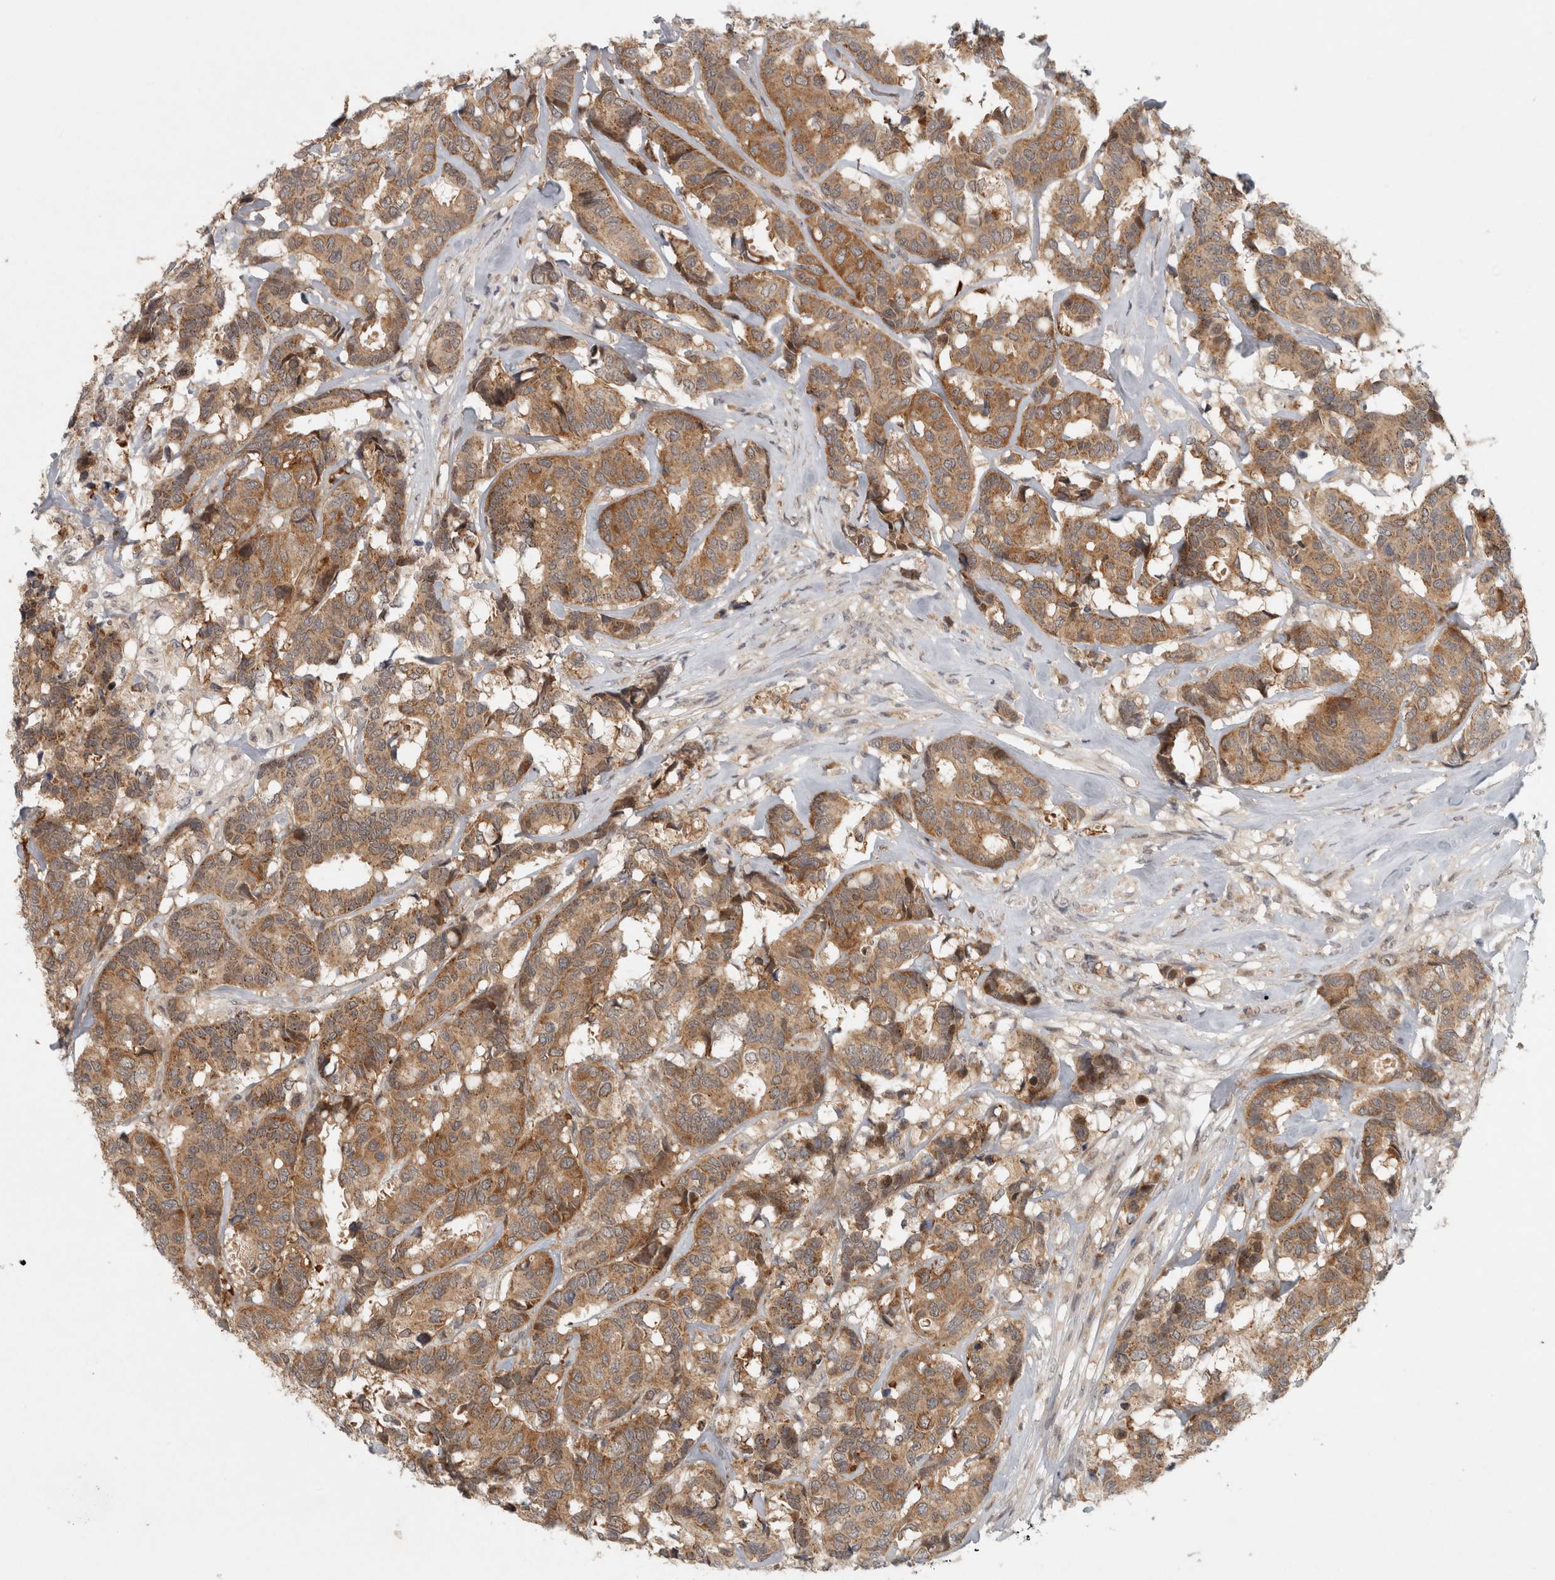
{"staining": {"intensity": "moderate", "quantity": ">75%", "location": "cytoplasmic/membranous"}, "tissue": "breast cancer", "cell_type": "Tumor cells", "image_type": "cancer", "snomed": [{"axis": "morphology", "description": "Duct carcinoma"}, {"axis": "topography", "description": "Breast"}], "caption": "High-power microscopy captured an IHC histopathology image of breast cancer, revealing moderate cytoplasmic/membranous staining in approximately >75% of tumor cells.", "gene": "KDM8", "patient": {"sex": "female", "age": 87}}